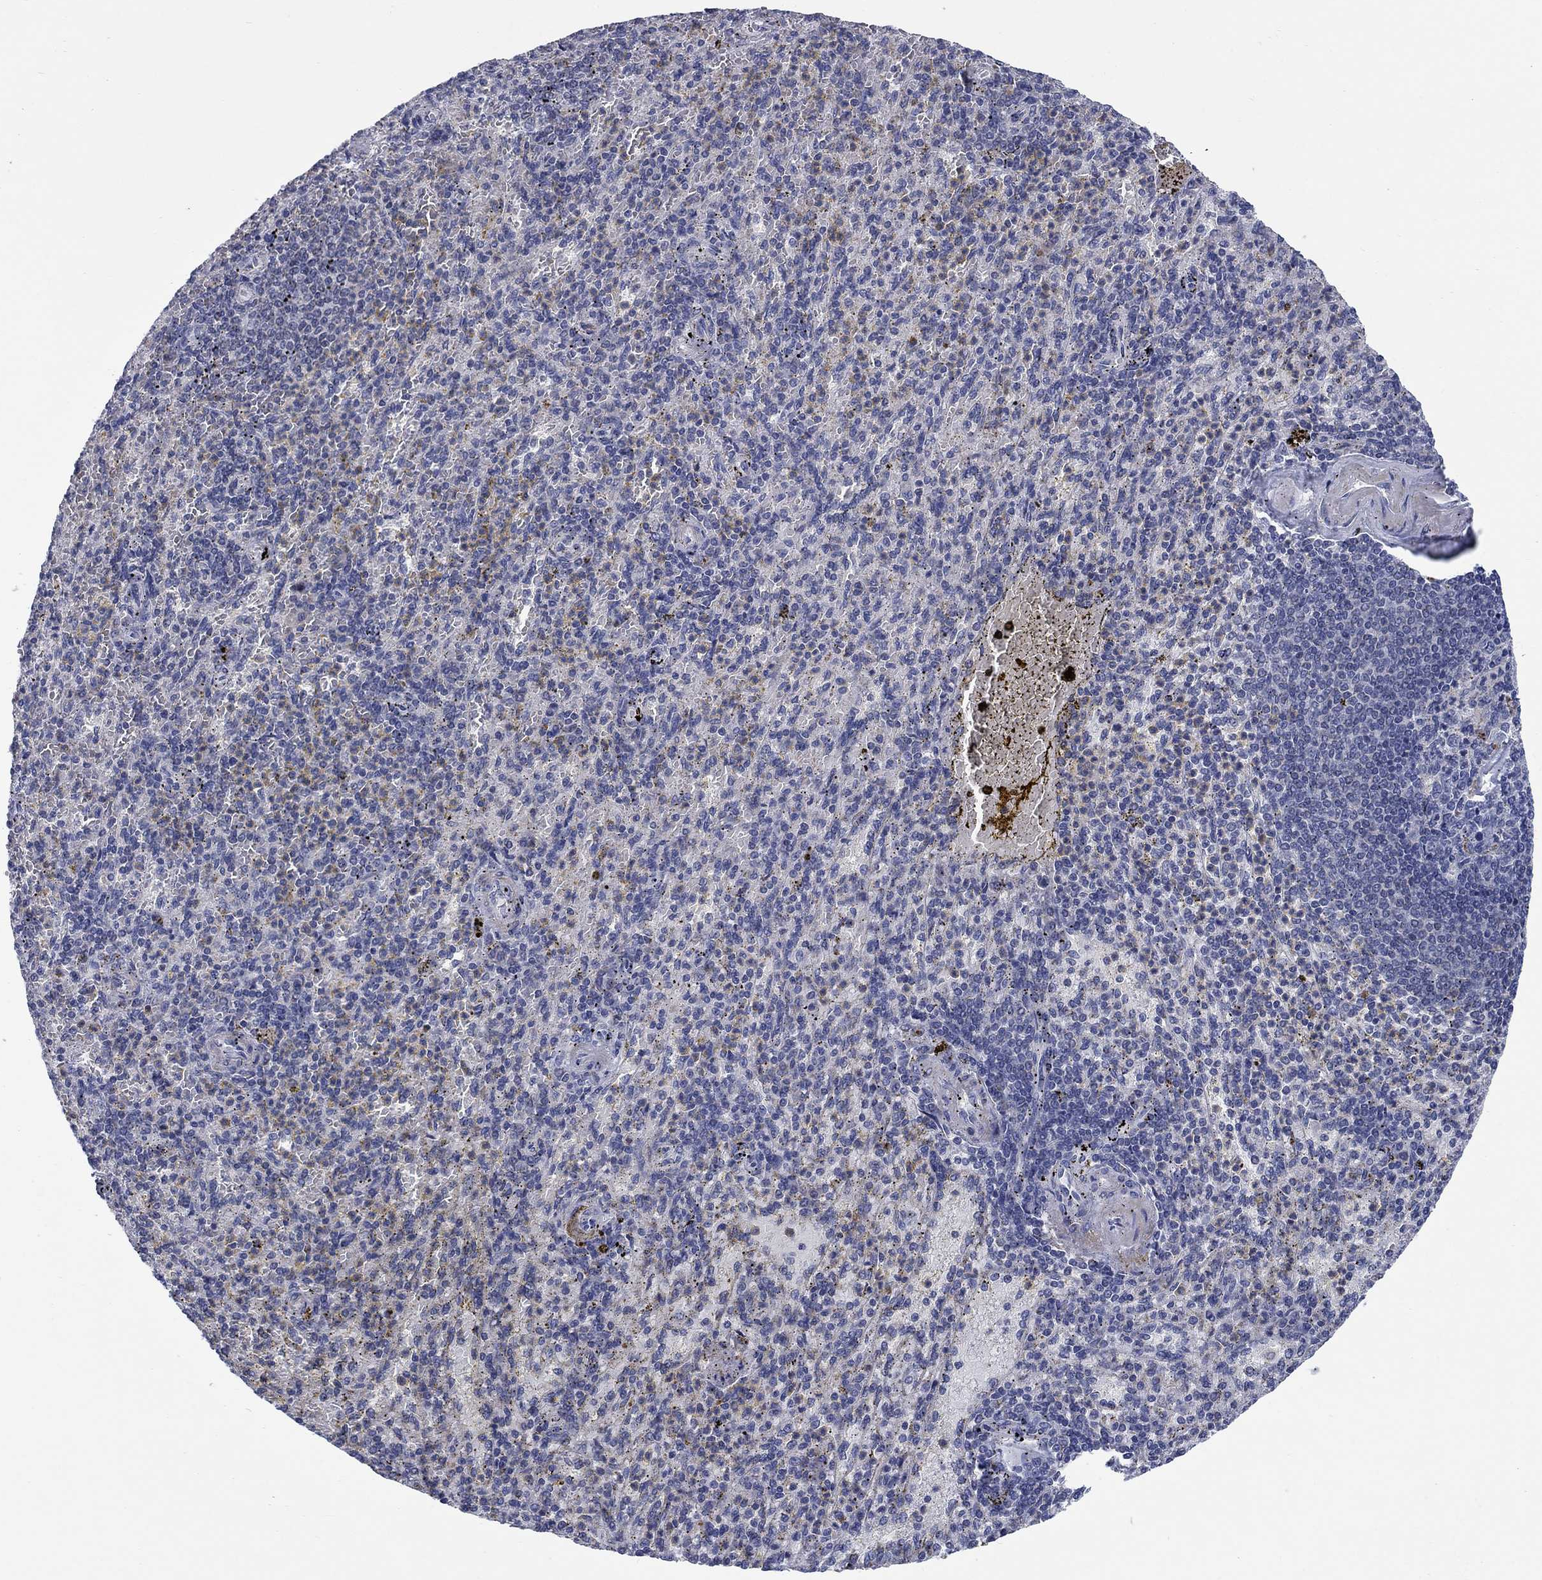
{"staining": {"intensity": "negative", "quantity": "none", "location": "none"}, "tissue": "spleen", "cell_type": "Cells in red pulp", "image_type": "normal", "snomed": [{"axis": "morphology", "description": "Normal tissue, NOS"}, {"axis": "topography", "description": "Spleen"}], "caption": "Cells in red pulp show no significant positivity in benign spleen. The staining was performed using DAB to visualize the protein expression in brown, while the nuclei were stained in blue with hematoxylin (Magnification: 20x).", "gene": "FRK", "patient": {"sex": "female", "age": 74}}